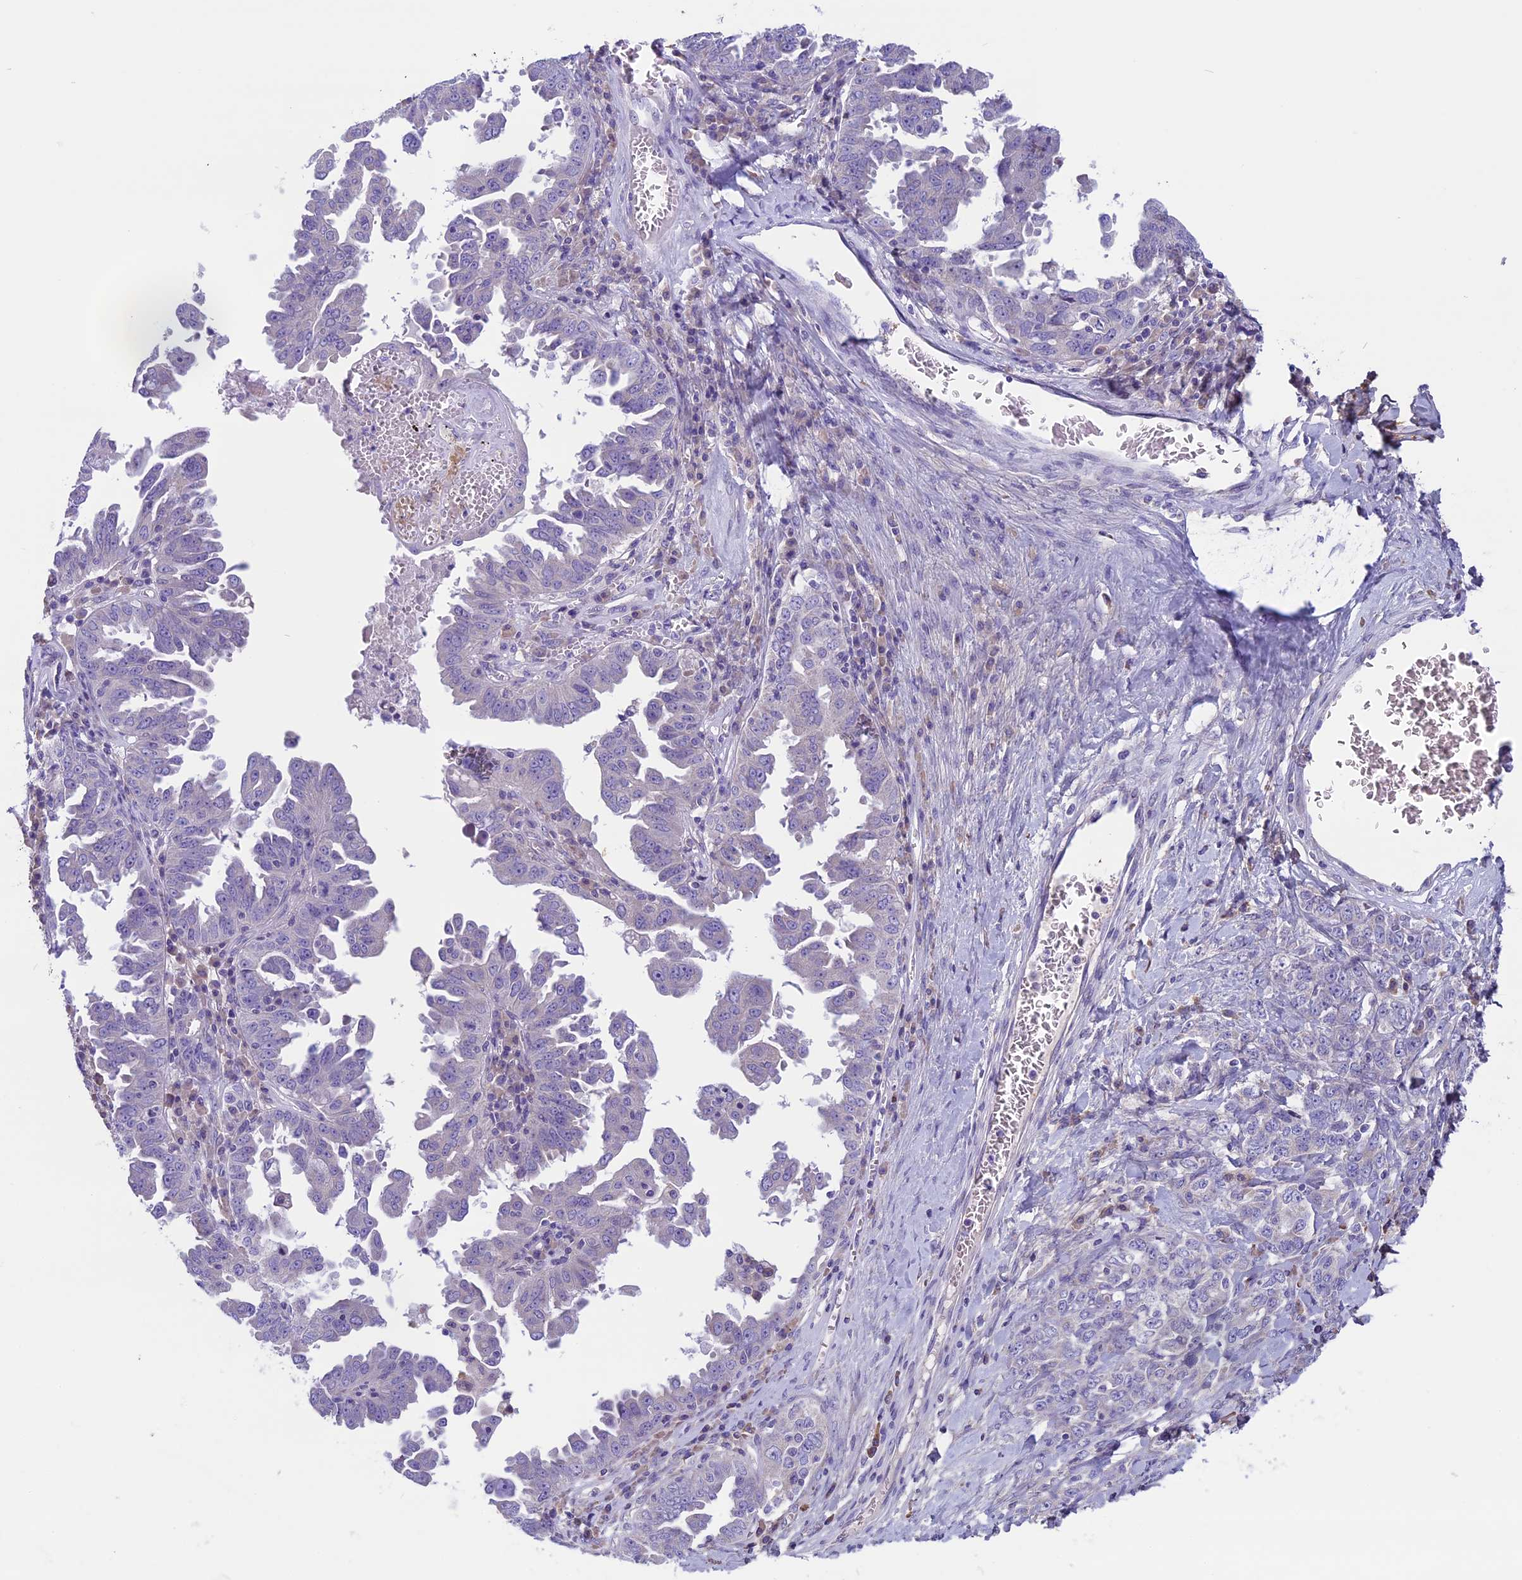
{"staining": {"intensity": "negative", "quantity": "none", "location": "none"}, "tissue": "ovarian cancer", "cell_type": "Tumor cells", "image_type": "cancer", "snomed": [{"axis": "morphology", "description": "Carcinoma, endometroid"}, {"axis": "topography", "description": "Ovary"}], "caption": "This histopathology image is of endometroid carcinoma (ovarian) stained with immunohistochemistry to label a protein in brown with the nuclei are counter-stained blue. There is no positivity in tumor cells.", "gene": "DCTN5", "patient": {"sex": "female", "age": 62}}